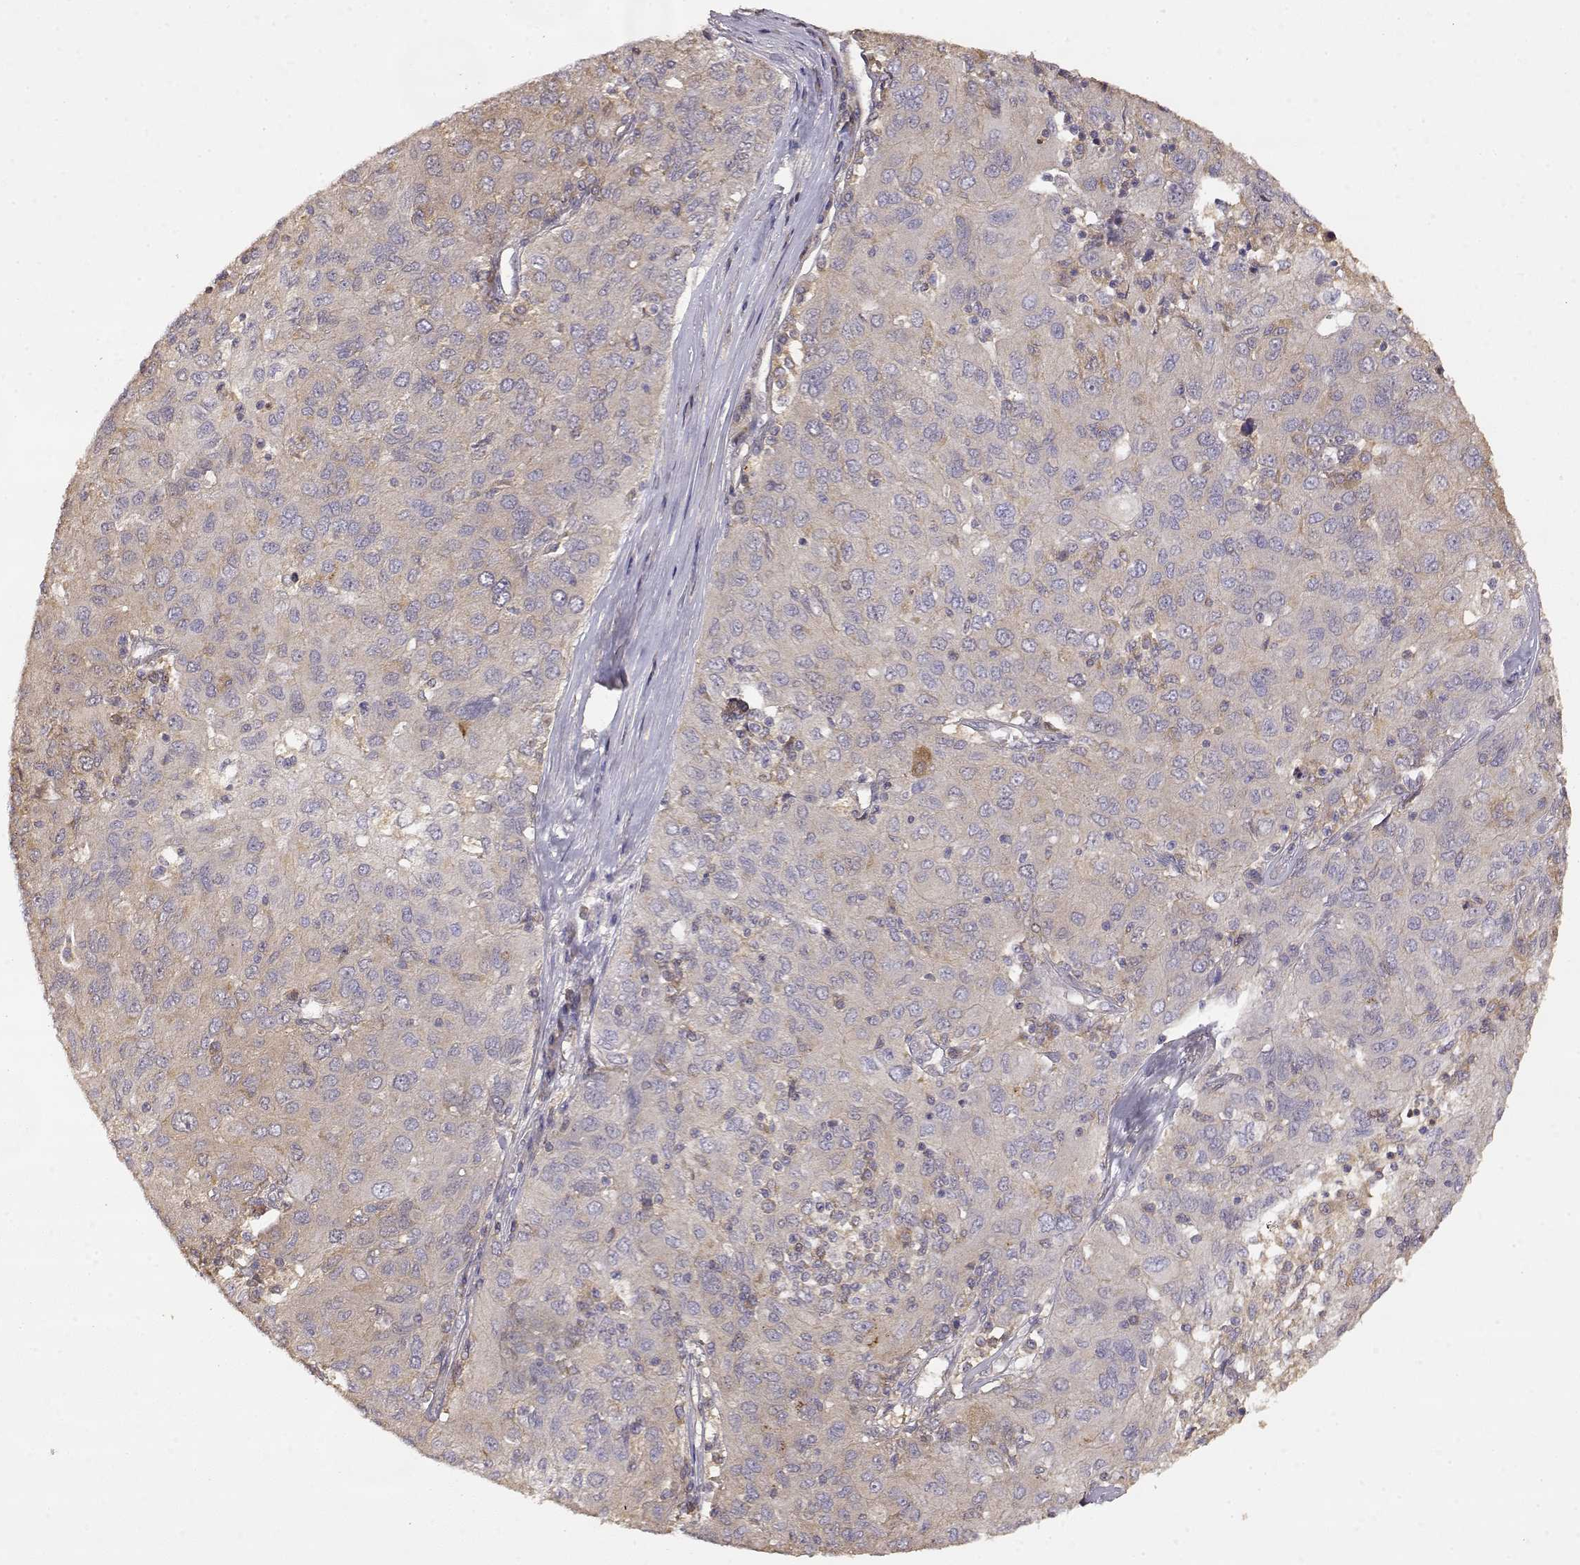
{"staining": {"intensity": "weak", "quantity": "25%-75%", "location": "cytoplasmic/membranous"}, "tissue": "ovarian cancer", "cell_type": "Tumor cells", "image_type": "cancer", "snomed": [{"axis": "morphology", "description": "Carcinoma, endometroid"}, {"axis": "topography", "description": "Ovary"}], "caption": "The immunohistochemical stain highlights weak cytoplasmic/membranous expression in tumor cells of ovarian cancer (endometroid carcinoma) tissue. (DAB (3,3'-diaminobenzidine) = brown stain, brightfield microscopy at high magnification).", "gene": "CRIM1", "patient": {"sex": "female", "age": 50}}